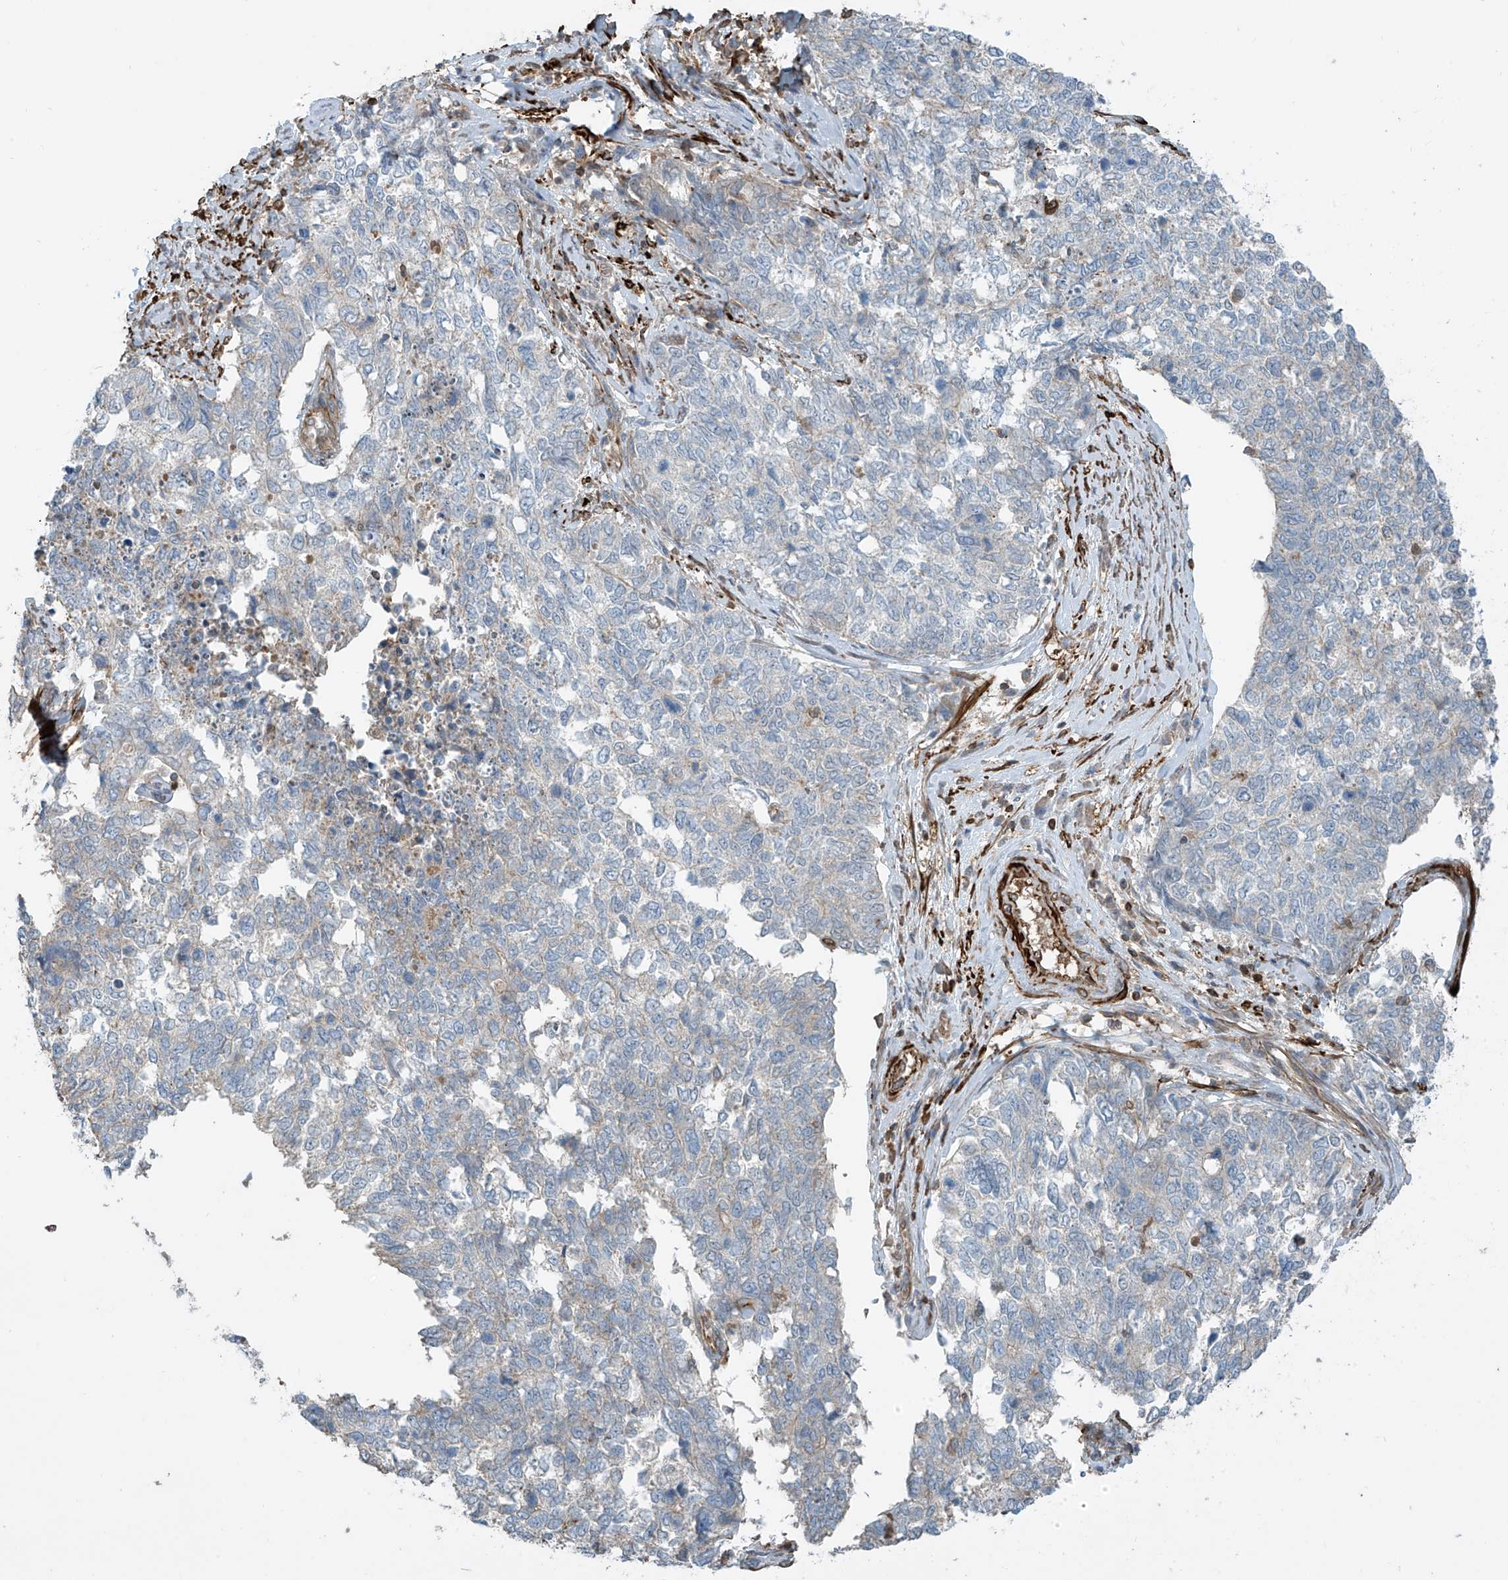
{"staining": {"intensity": "negative", "quantity": "none", "location": "none"}, "tissue": "cervical cancer", "cell_type": "Tumor cells", "image_type": "cancer", "snomed": [{"axis": "morphology", "description": "Squamous cell carcinoma, NOS"}, {"axis": "topography", "description": "Cervix"}], "caption": "Protein analysis of cervical squamous cell carcinoma demonstrates no significant positivity in tumor cells.", "gene": "SH3BGRL3", "patient": {"sex": "female", "age": 63}}